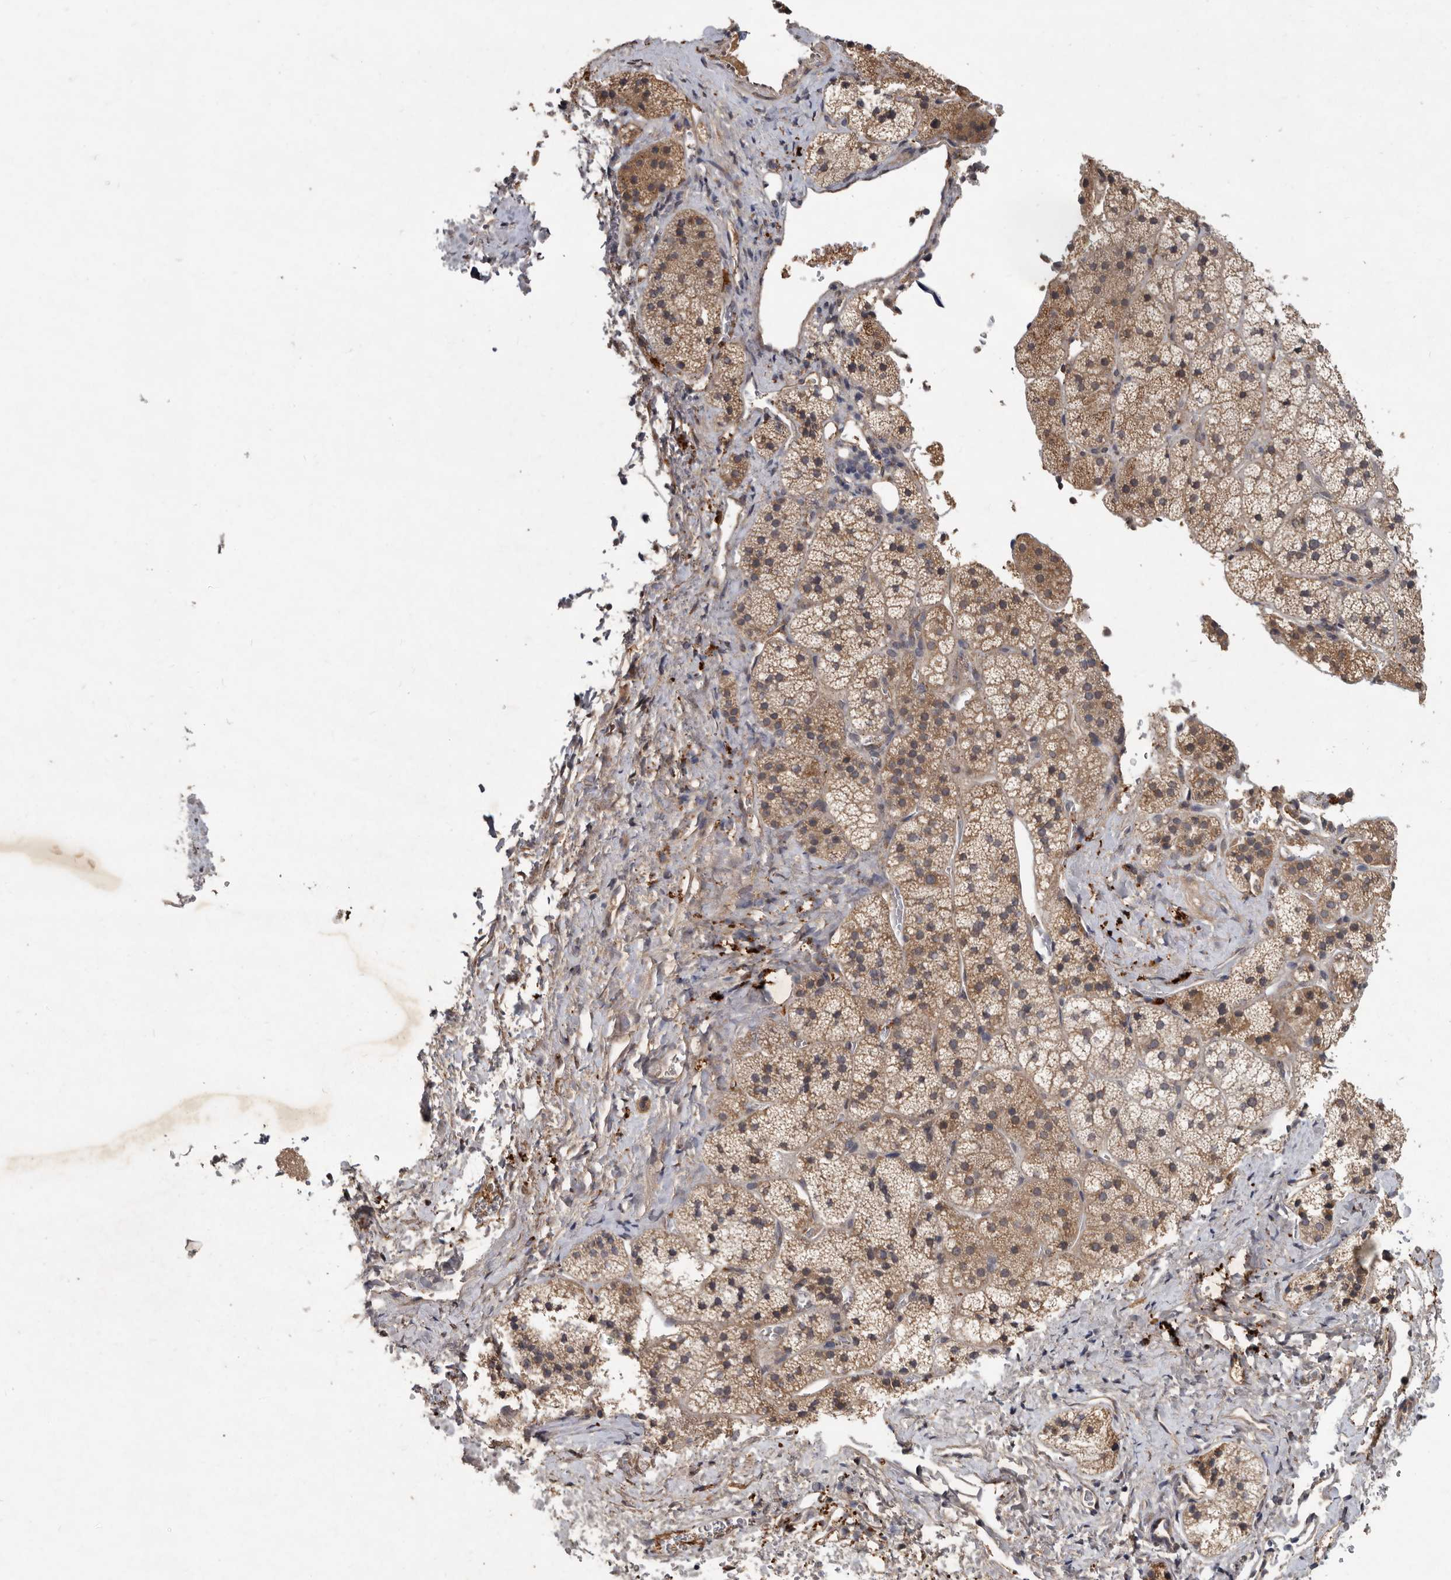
{"staining": {"intensity": "strong", "quantity": "<25%", "location": "cytoplasmic/membranous"}, "tissue": "adrenal gland", "cell_type": "Glandular cells", "image_type": "normal", "snomed": [{"axis": "morphology", "description": "Normal tissue, NOS"}, {"axis": "topography", "description": "Adrenal gland"}], "caption": "Strong cytoplasmic/membranous protein positivity is appreciated in approximately <25% of glandular cells in adrenal gland. Nuclei are stained in blue.", "gene": "DNAJC28", "patient": {"sex": "female", "age": 44}}